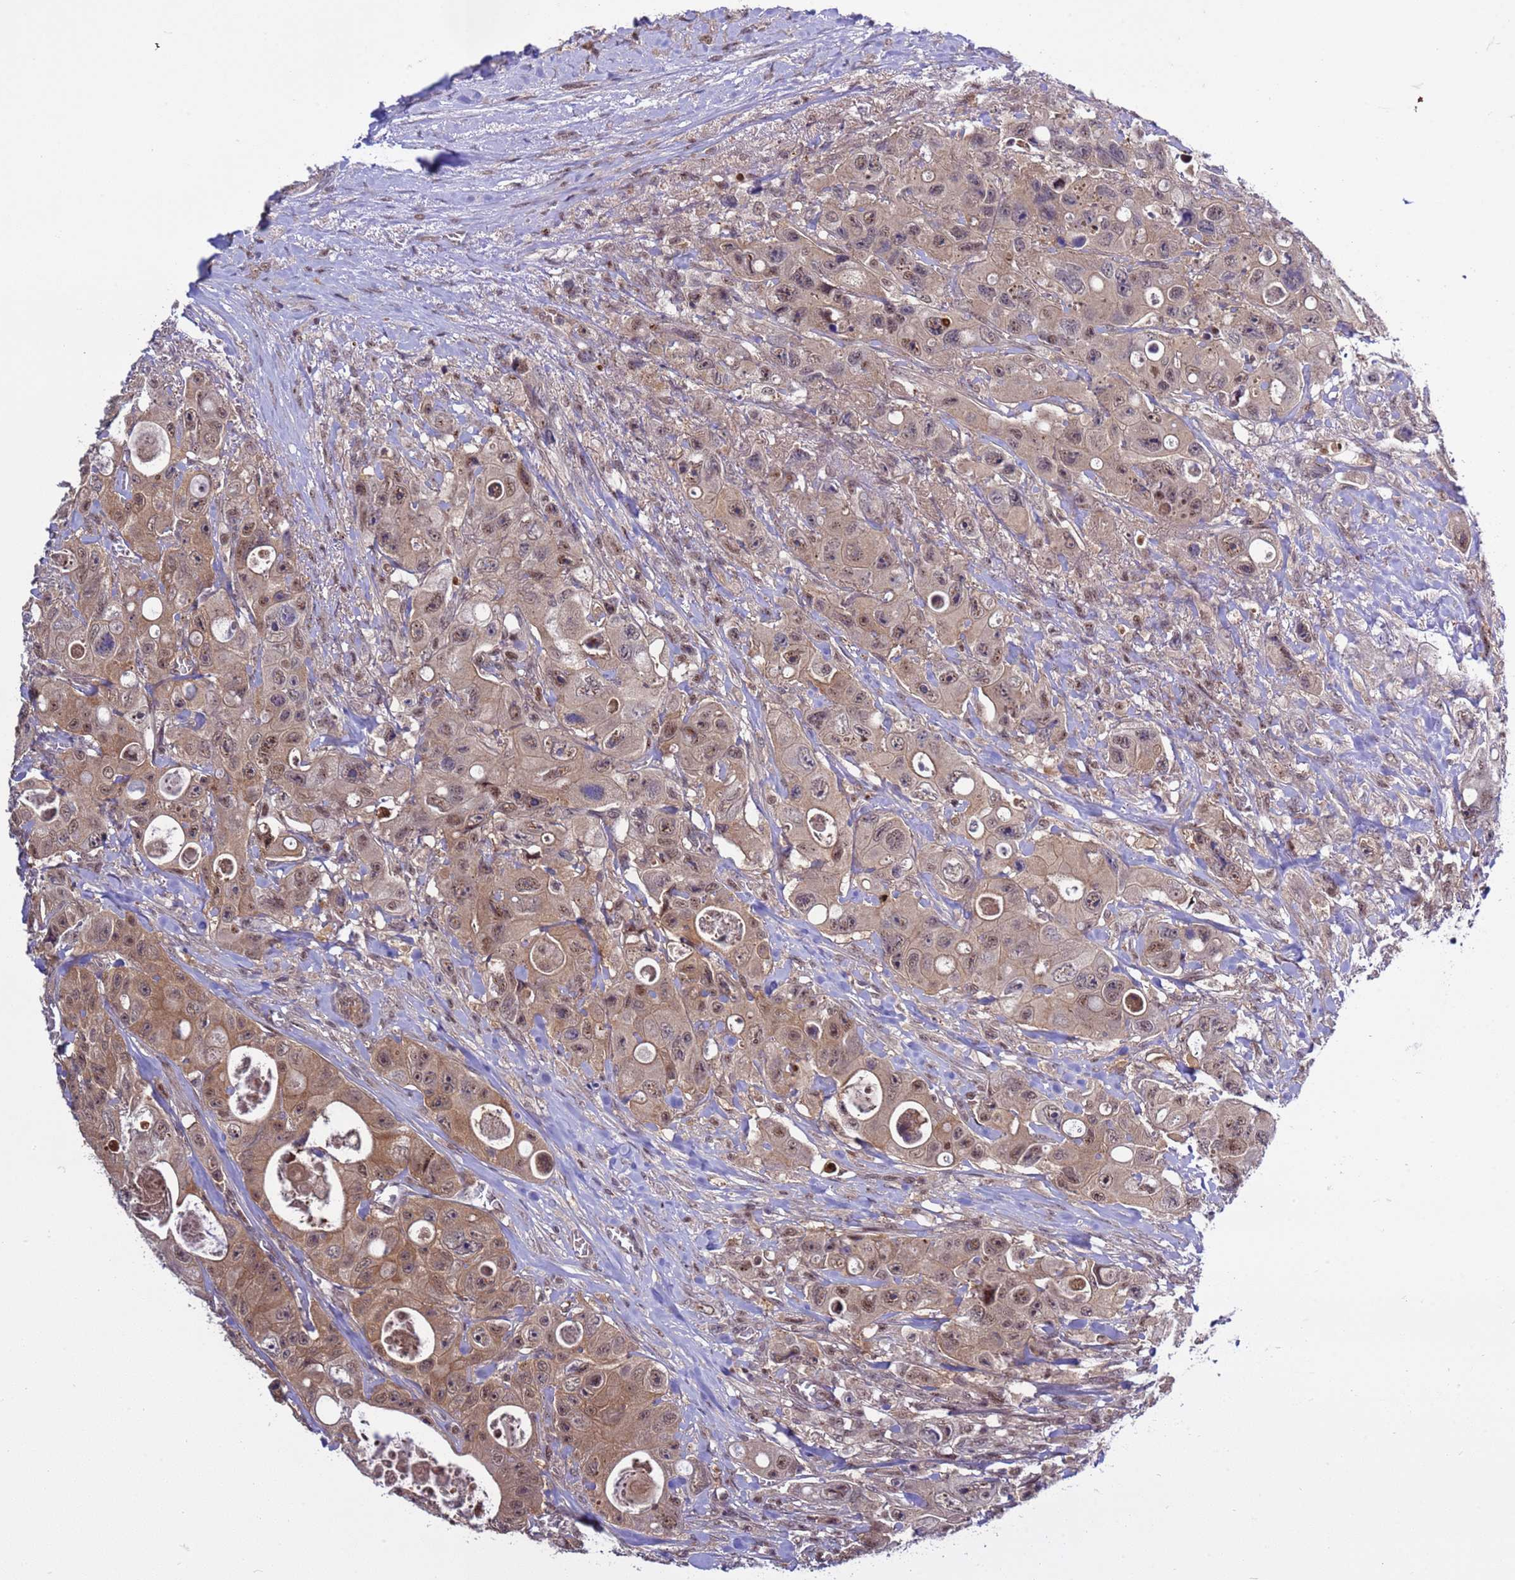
{"staining": {"intensity": "moderate", "quantity": ">75%", "location": "cytoplasmic/membranous,nuclear"}, "tissue": "colorectal cancer", "cell_type": "Tumor cells", "image_type": "cancer", "snomed": [{"axis": "morphology", "description": "Adenocarcinoma, NOS"}, {"axis": "topography", "description": "Colon"}], "caption": "Immunohistochemistry photomicrograph of colorectal adenocarcinoma stained for a protein (brown), which reveals medium levels of moderate cytoplasmic/membranous and nuclear staining in about >75% of tumor cells.", "gene": "GEN1", "patient": {"sex": "female", "age": 46}}